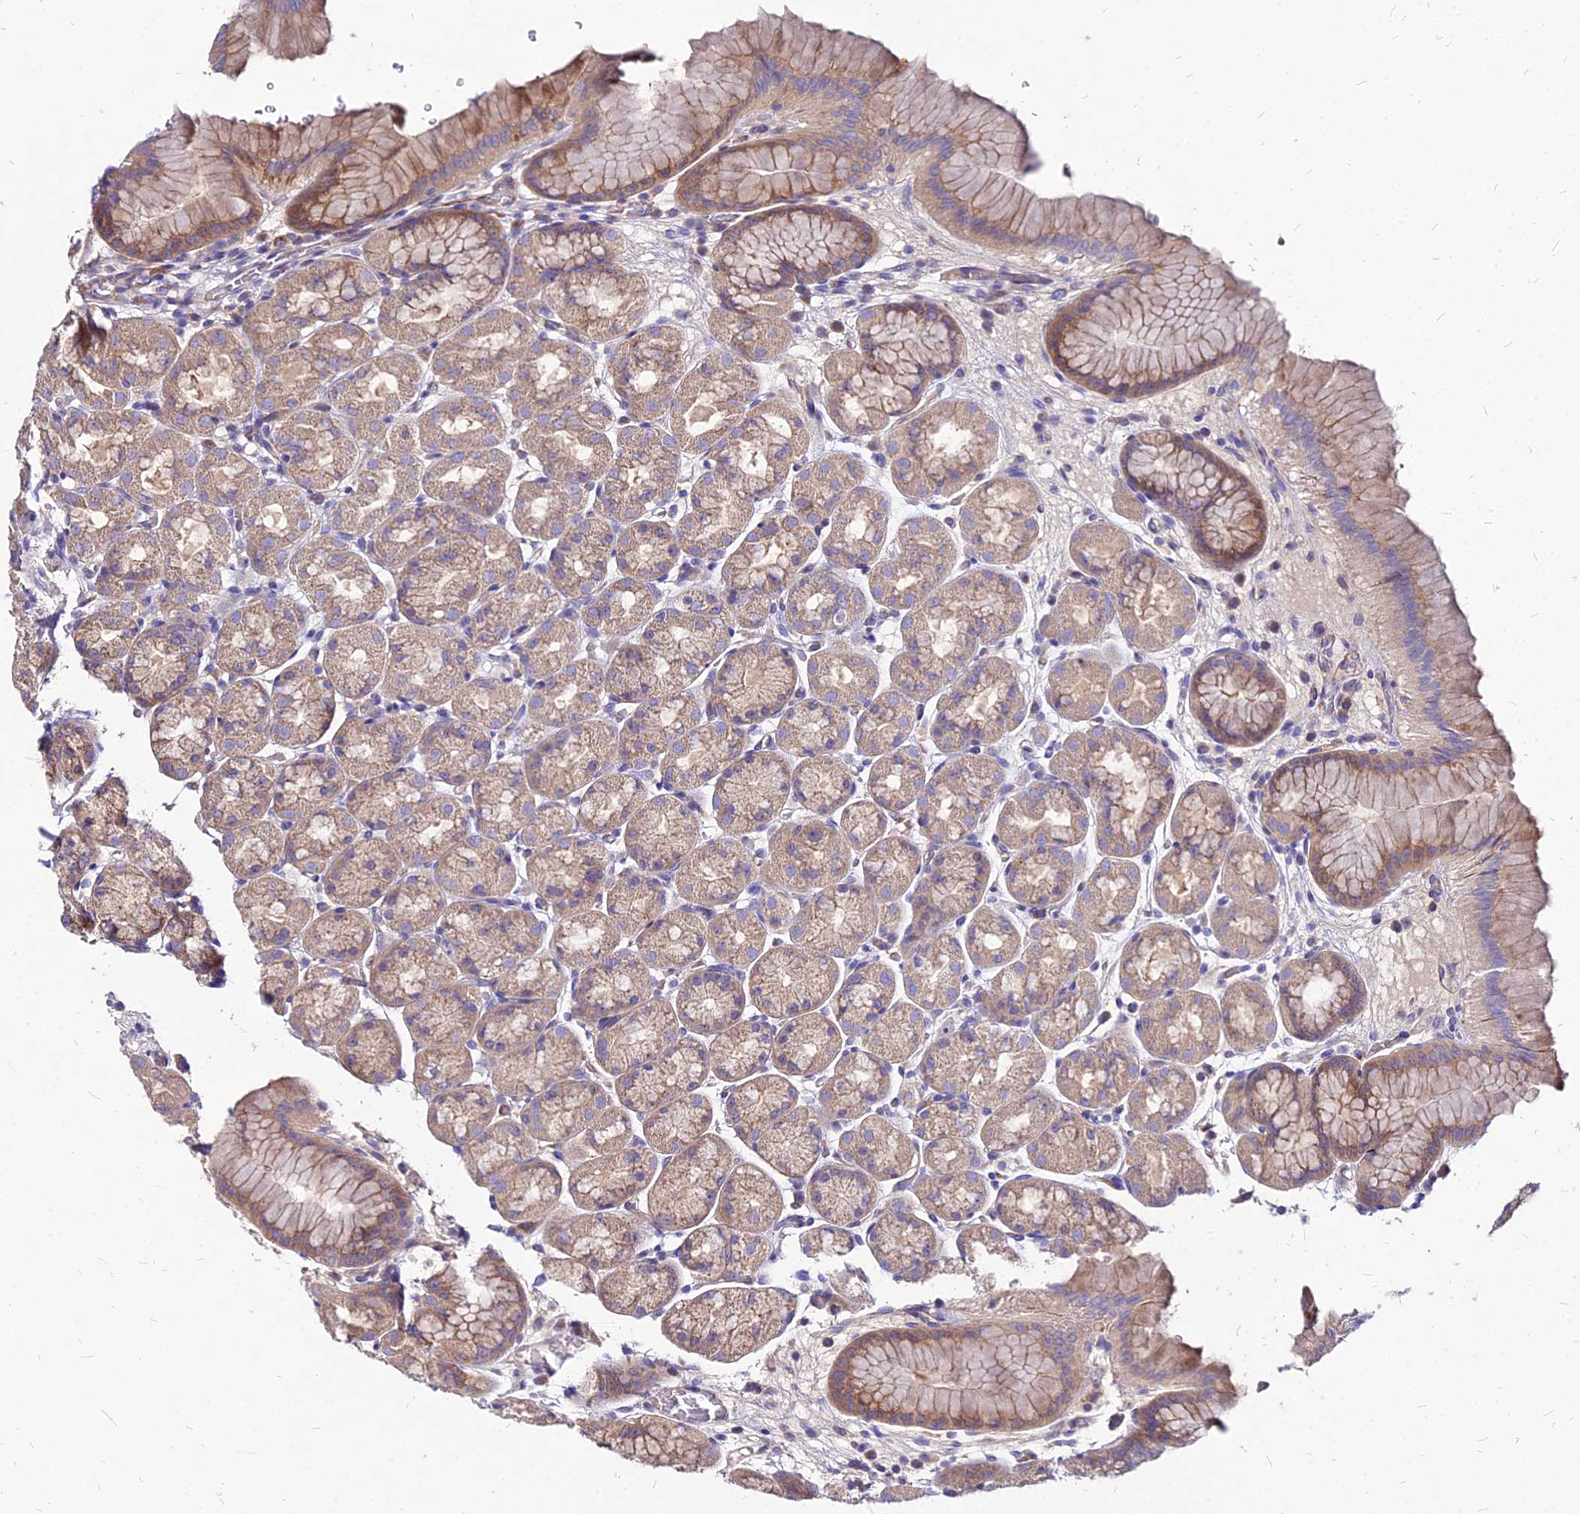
{"staining": {"intensity": "moderate", "quantity": "25%-75%", "location": "cytoplasmic/membranous"}, "tissue": "stomach", "cell_type": "Glandular cells", "image_type": "normal", "snomed": [{"axis": "morphology", "description": "Normal tissue, NOS"}, {"axis": "topography", "description": "Stomach"}], "caption": "Glandular cells display medium levels of moderate cytoplasmic/membranous staining in approximately 25%-75% of cells in normal human stomach. The protein is shown in brown color, while the nuclei are stained blue.", "gene": "COMMD10", "patient": {"sex": "male", "age": 42}}